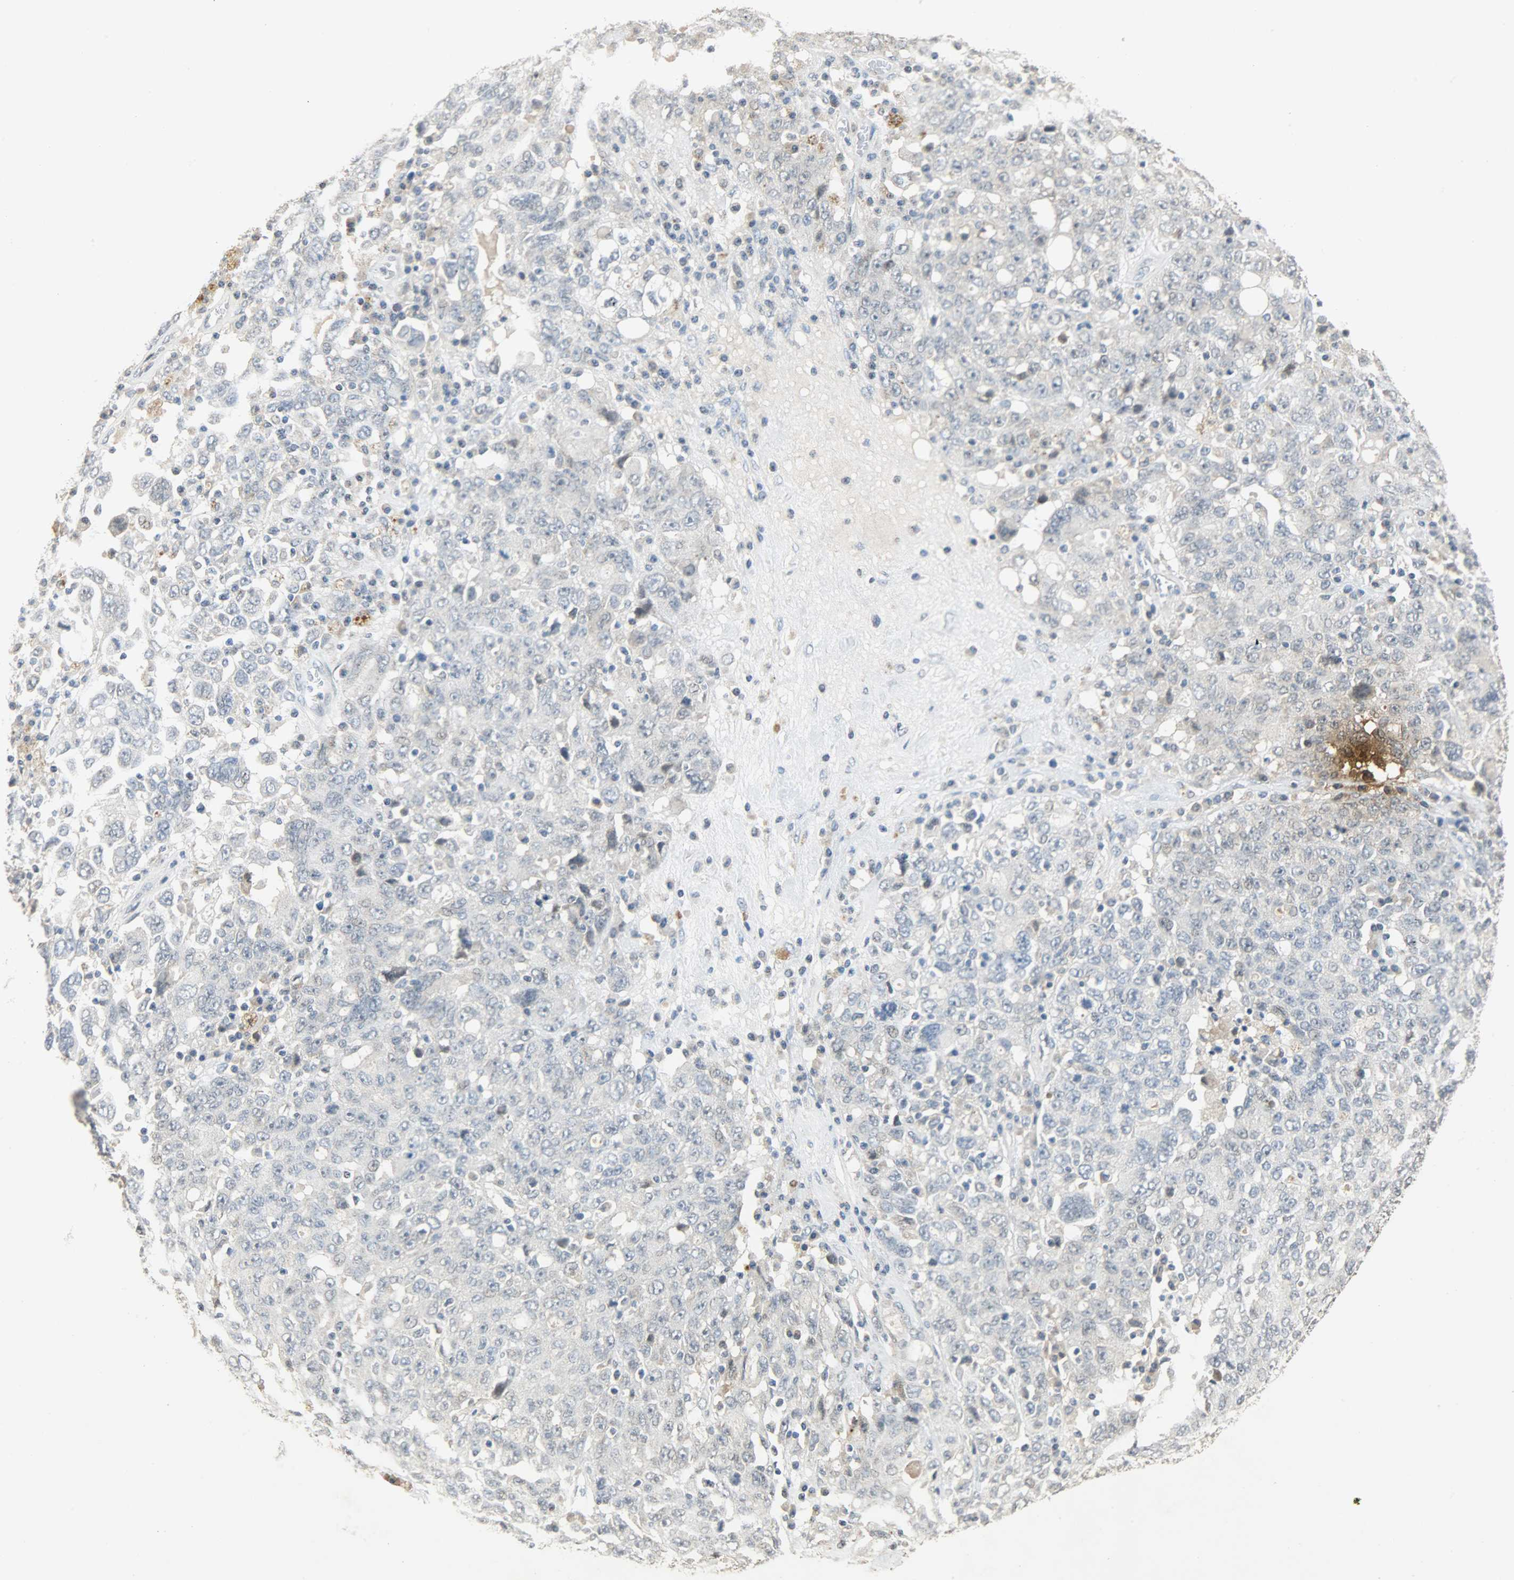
{"staining": {"intensity": "negative", "quantity": "none", "location": "none"}, "tissue": "ovarian cancer", "cell_type": "Tumor cells", "image_type": "cancer", "snomed": [{"axis": "morphology", "description": "Carcinoma, endometroid"}, {"axis": "topography", "description": "Ovary"}], "caption": "Immunohistochemistry image of human ovarian cancer stained for a protein (brown), which shows no expression in tumor cells.", "gene": "DNAJB6", "patient": {"sex": "female", "age": 62}}